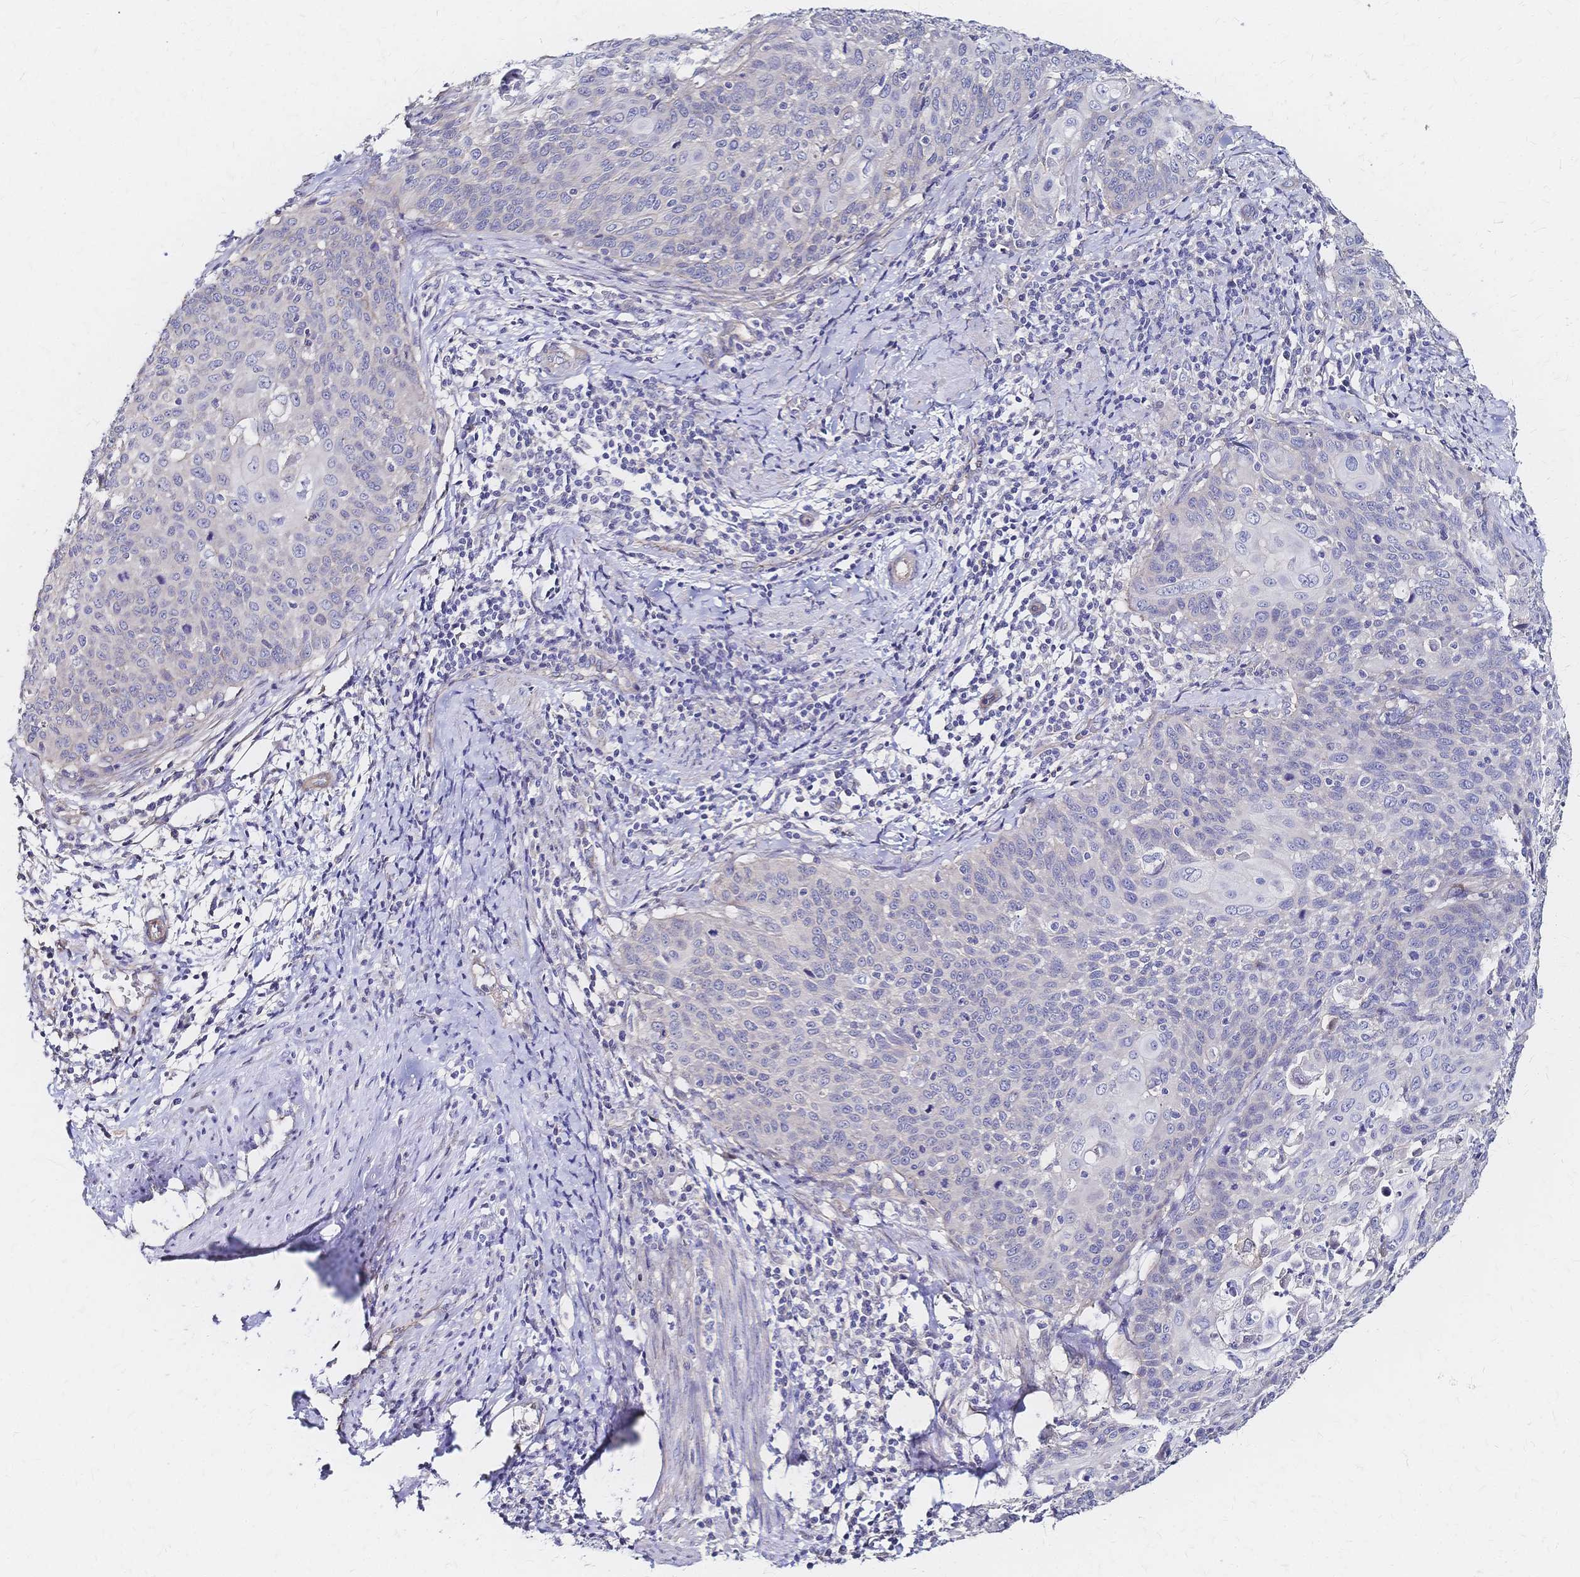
{"staining": {"intensity": "negative", "quantity": "none", "location": "none"}, "tissue": "cervical cancer", "cell_type": "Tumor cells", "image_type": "cancer", "snomed": [{"axis": "morphology", "description": "Squamous cell carcinoma, NOS"}, {"axis": "topography", "description": "Cervix"}], "caption": "A photomicrograph of human cervical squamous cell carcinoma is negative for staining in tumor cells.", "gene": "SLC5A1", "patient": {"sex": "female", "age": 65}}